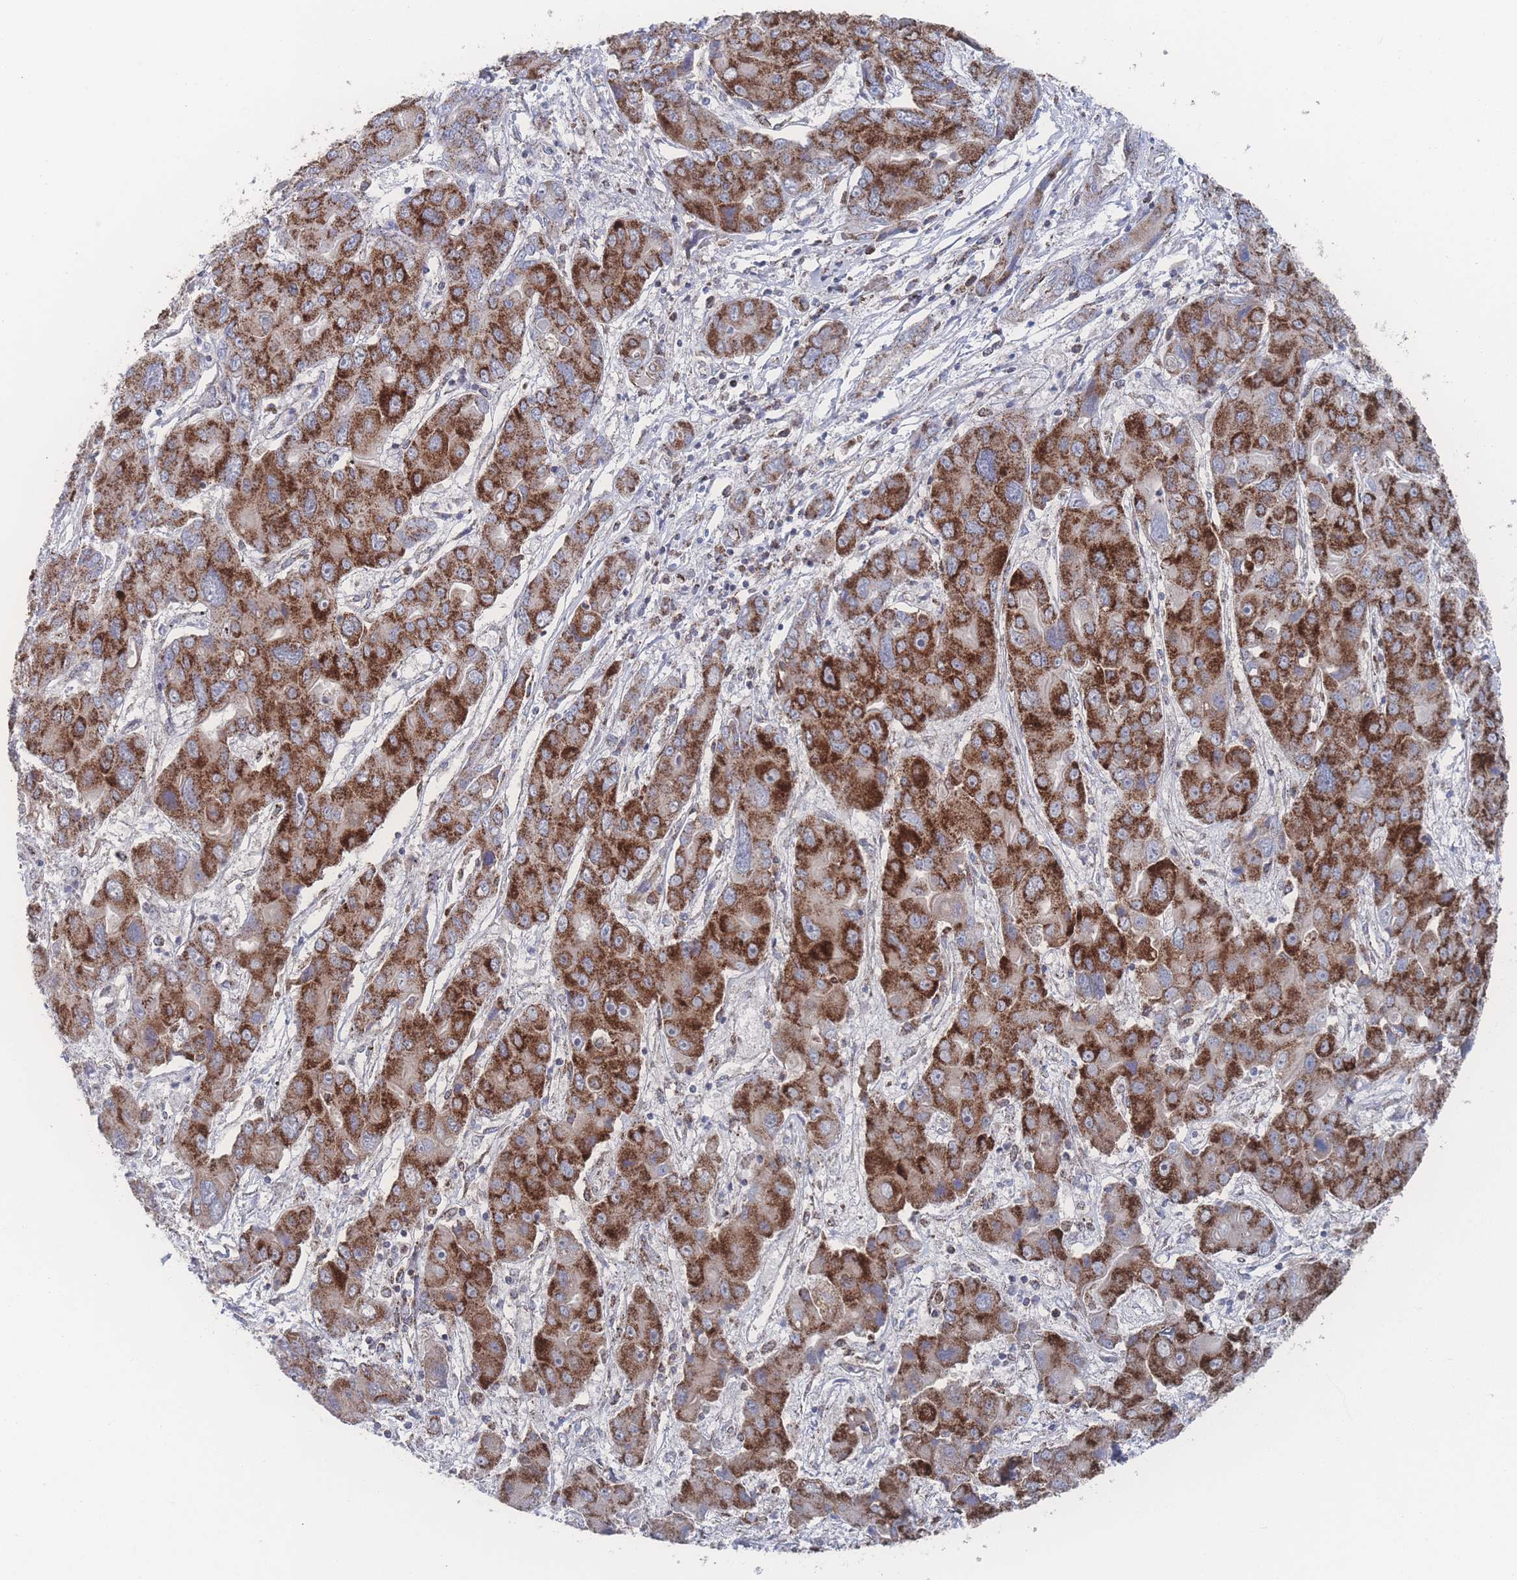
{"staining": {"intensity": "strong", "quantity": ">75%", "location": "cytoplasmic/membranous"}, "tissue": "liver cancer", "cell_type": "Tumor cells", "image_type": "cancer", "snomed": [{"axis": "morphology", "description": "Cholangiocarcinoma"}, {"axis": "topography", "description": "Liver"}], "caption": "This histopathology image demonstrates liver cholangiocarcinoma stained with IHC to label a protein in brown. The cytoplasmic/membranous of tumor cells show strong positivity for the protein. Nuclei are counter-stained blue.", "gene": "PEX14", "patient": {"sex": "male", "age": 67}}